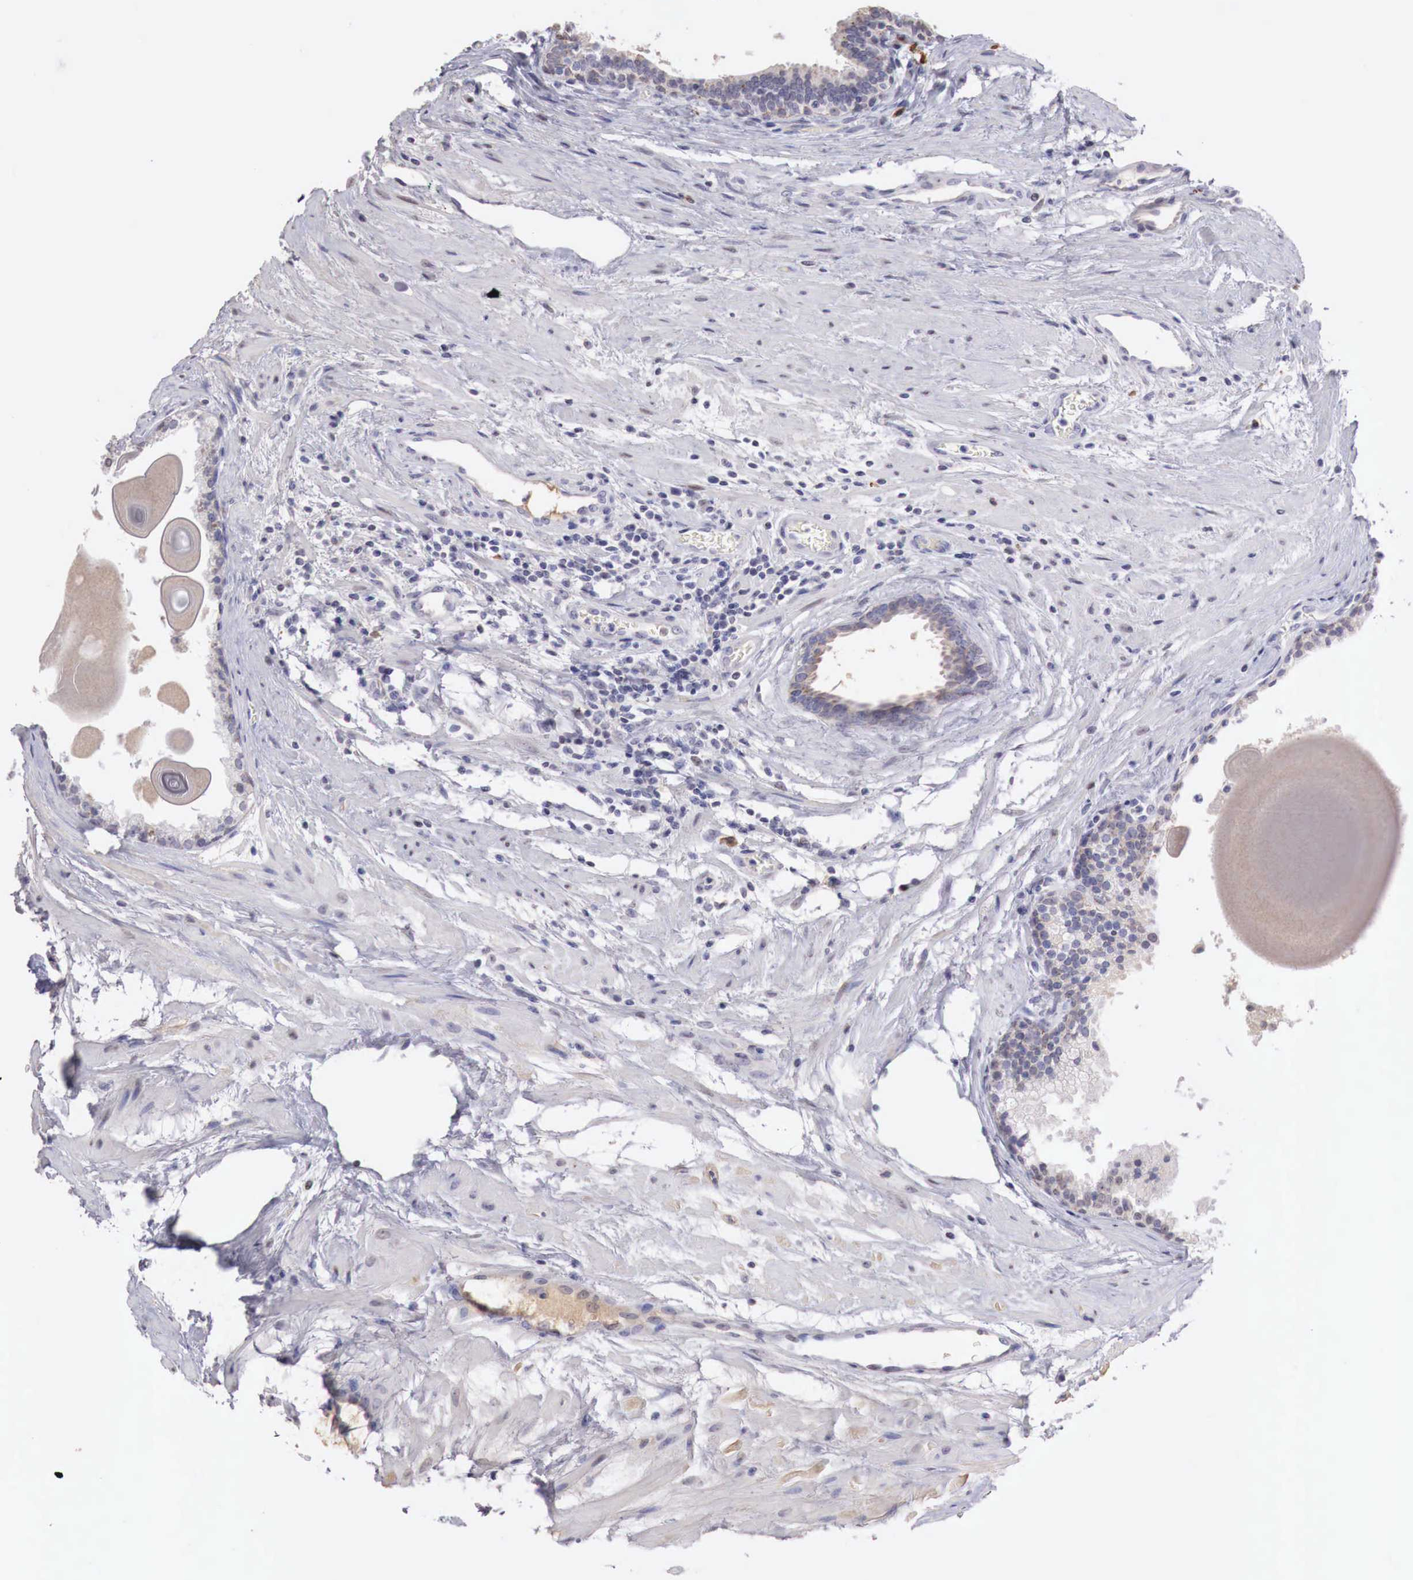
{"staining": {"intensity": "weak", "quantity": "<25%", "location": "cytoplasmic/membranous"}, "tissue": "prostate", "cell_type": "Glandular cells", "image_type": "normal", "snomed": [{"axis": "morphology", "description": "Normal tissue, NOS"}, {"axis": "topography", "description": "Prostate"}], "caption": "High power microscopy micrograph of an immunohistochemistry image of benign prostate, revealing no significant positivity in glandular cells.", "gene": "XPNPEP2", "patient": {"sex": "male", "age": 65}}